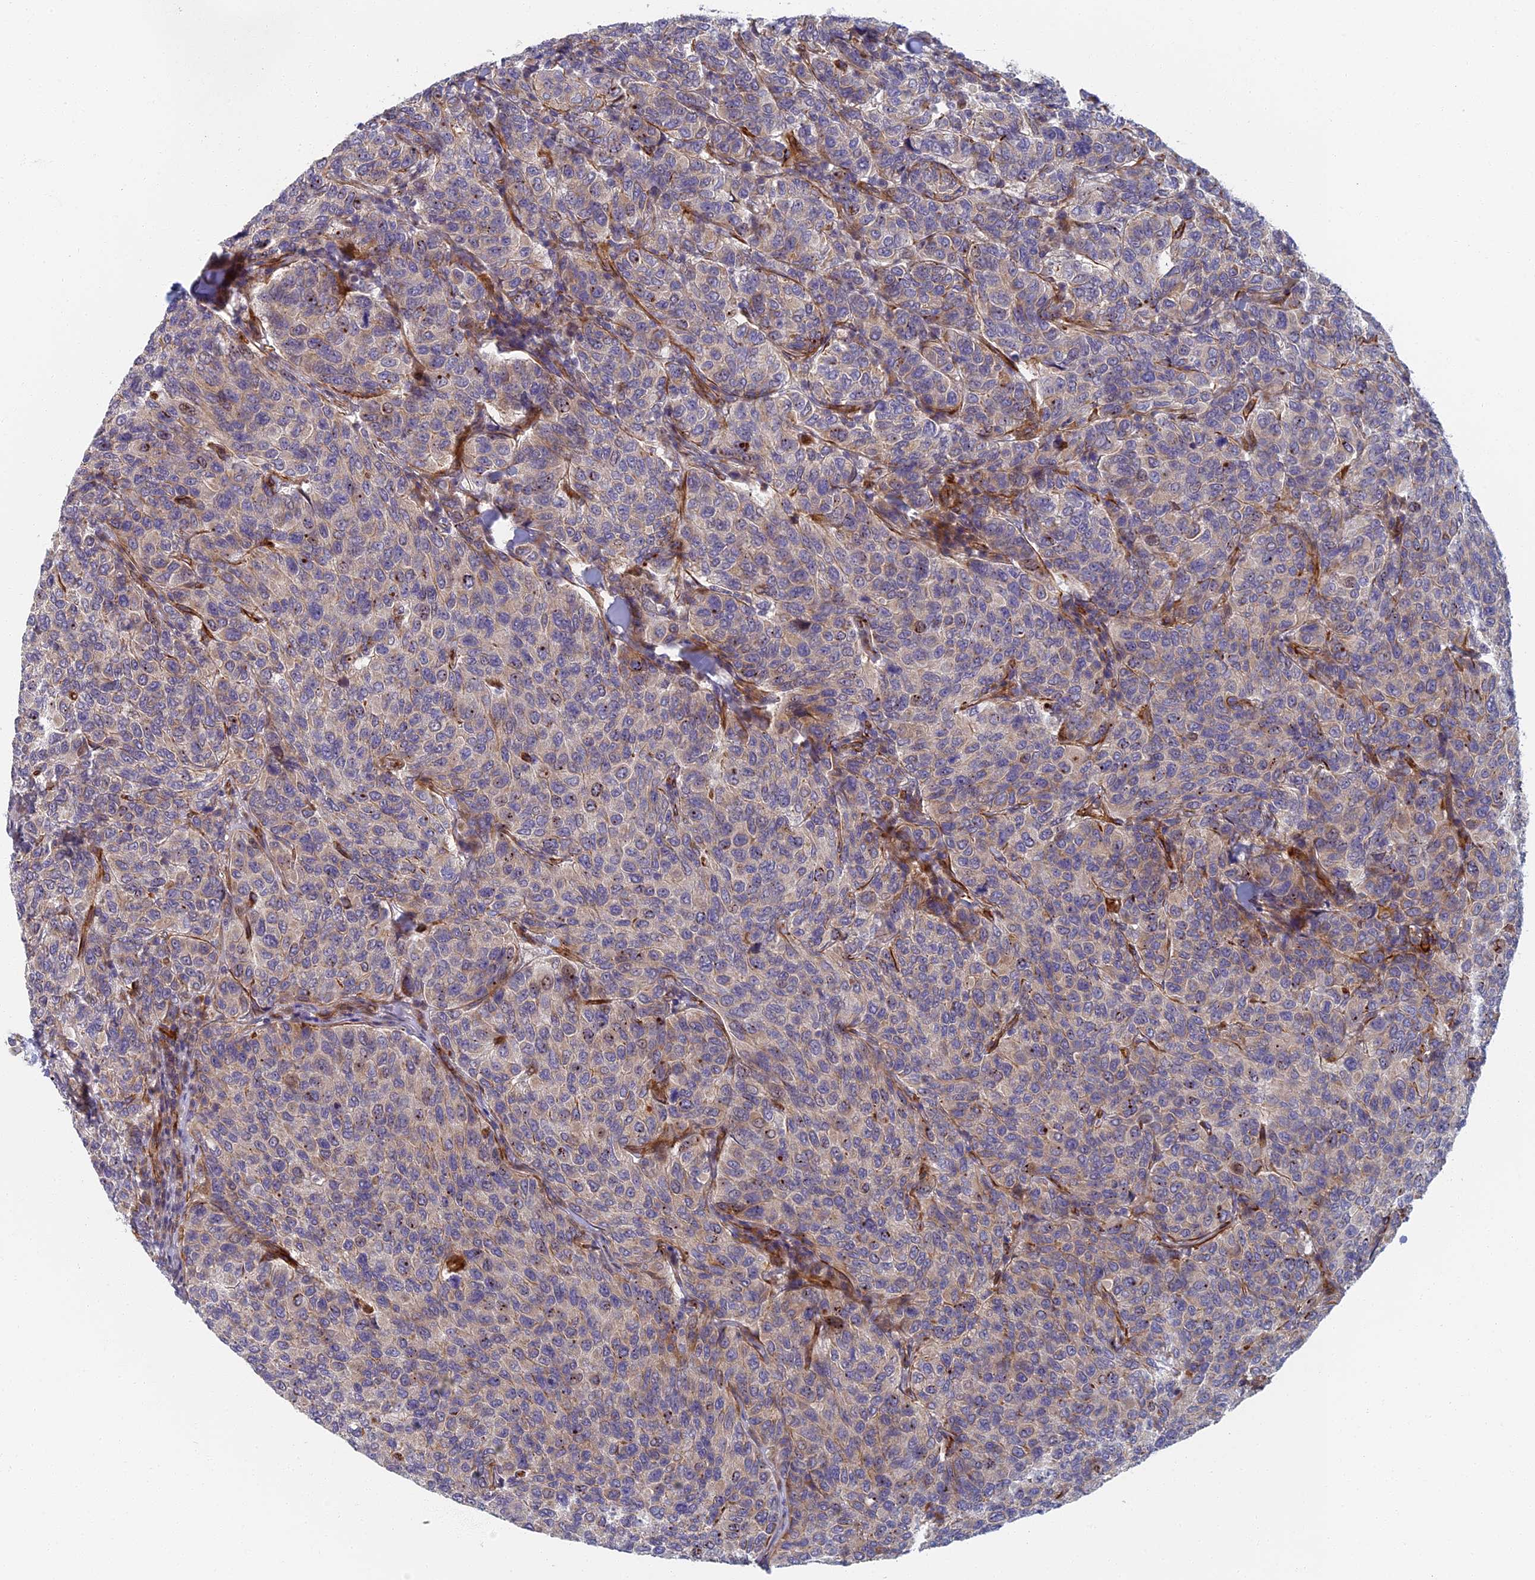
{"staining": {"intensity": "negative", "quantity": "none", "location": "none"}, "tissue": "breast cancer", "cell_type": "Tumor cells", "image_type": "cancer", "snomed": [{"axis": "morphology", "description": "Duct carcinoma"}, {"axis": "topography", "description": "Breast"}], "caption": "Tumor cells show no significant staining in breast cancer (intraductal carcinoma). (DAB immunohistochemistry visualized using brightfield microscopy, high magnification).", "gene": "ABCB10", "patient": {"sex": "female", "age": 55}}